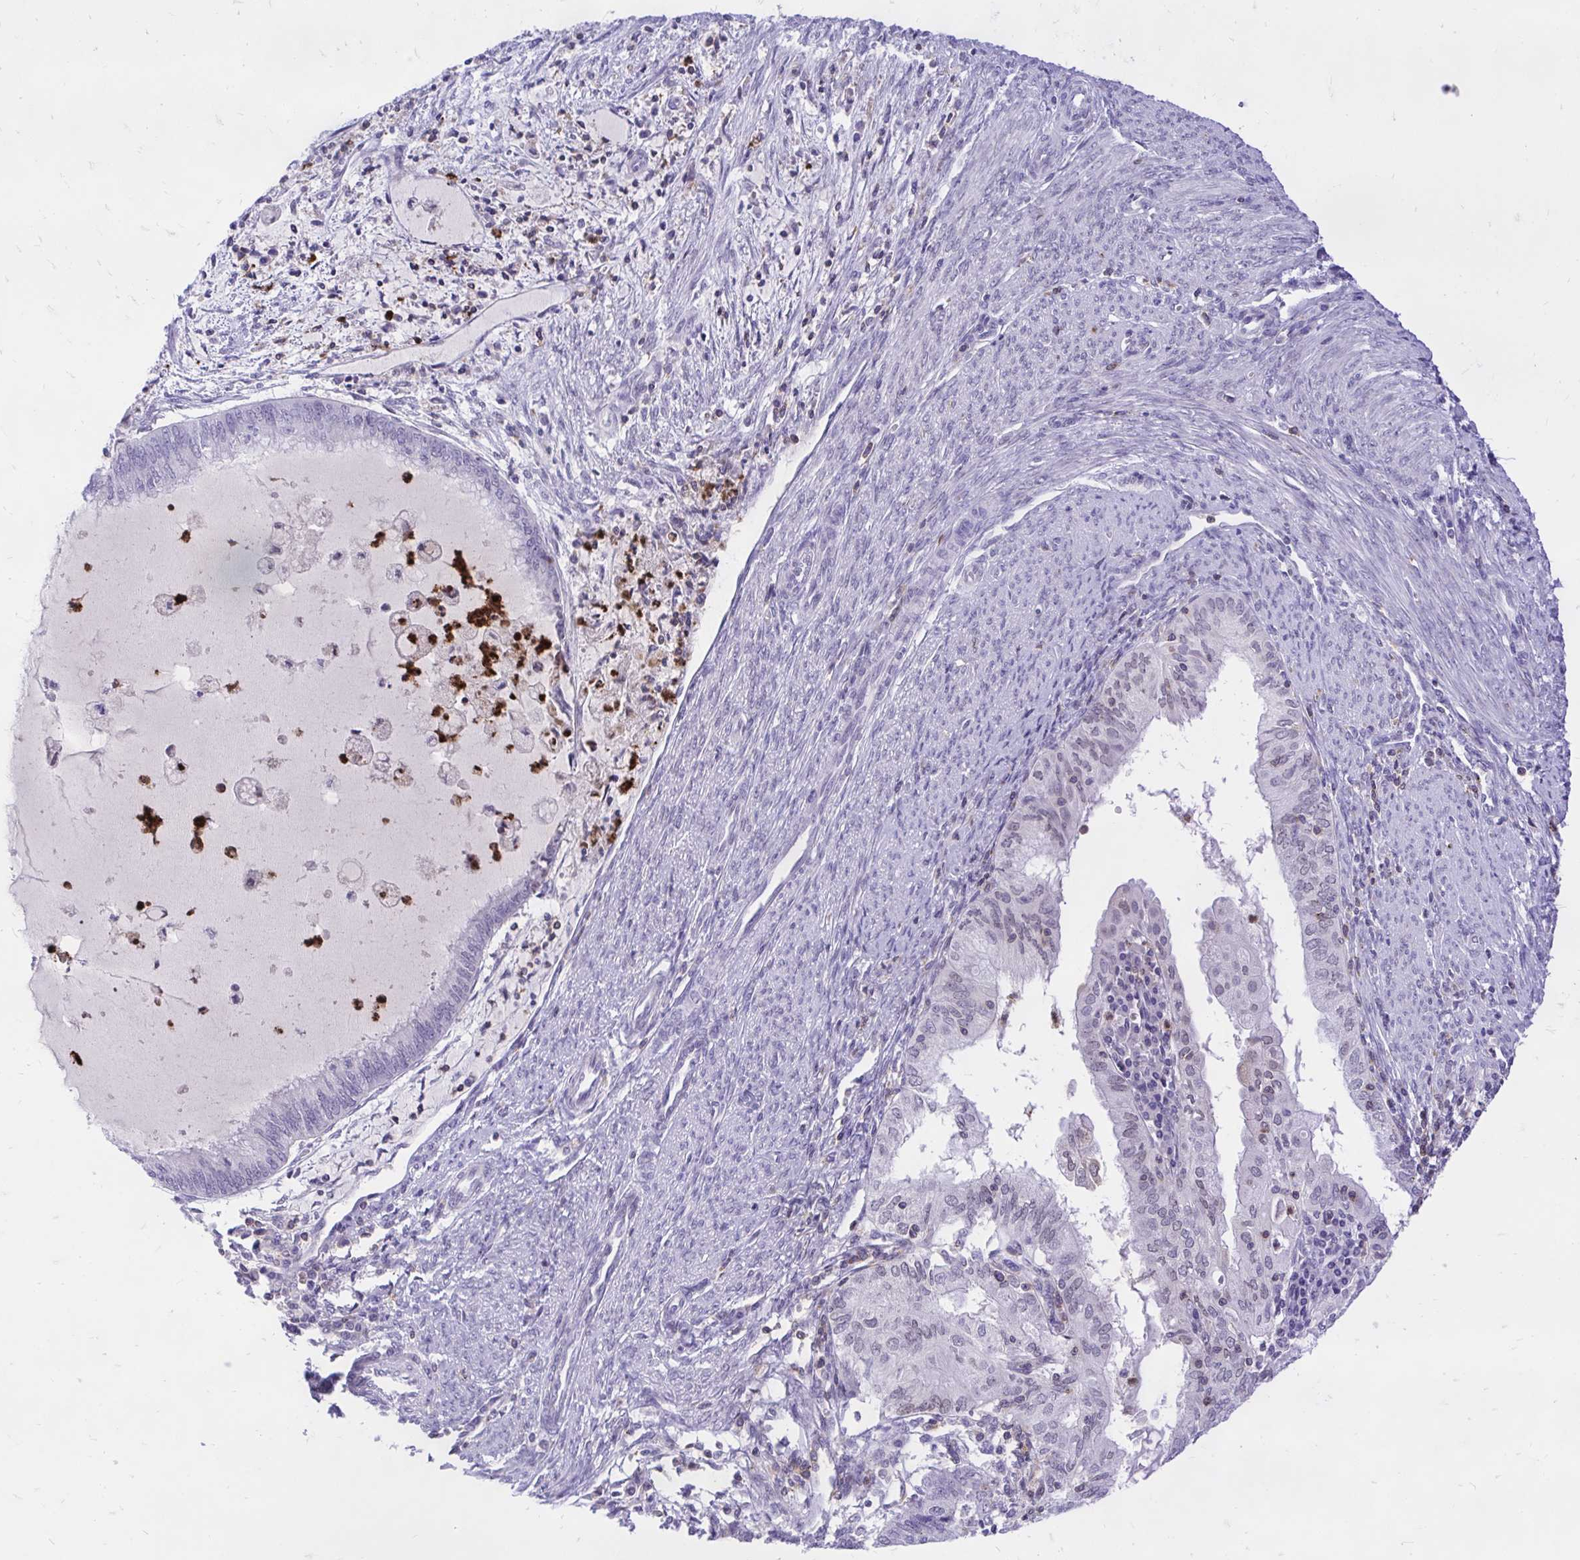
{"staining": {"intensity": "weak", "quantity": "<25%", "location": "nuclear"}, "tissue": "endometrial cancer", "cell_type": "Tumor cells", "image_type": "cancer", "snomed": [{"axis": "morphology", "description": "Adenocarcinoma, NOS"}, {"axis": "topography", "description": "Endometrium"}], "caption": "There is no significant positivity in tumor cells of endometrial cancer (adenocarcinoma).", "gene": "CXCL8", "patient": {"sex": "female", "age": 79}}